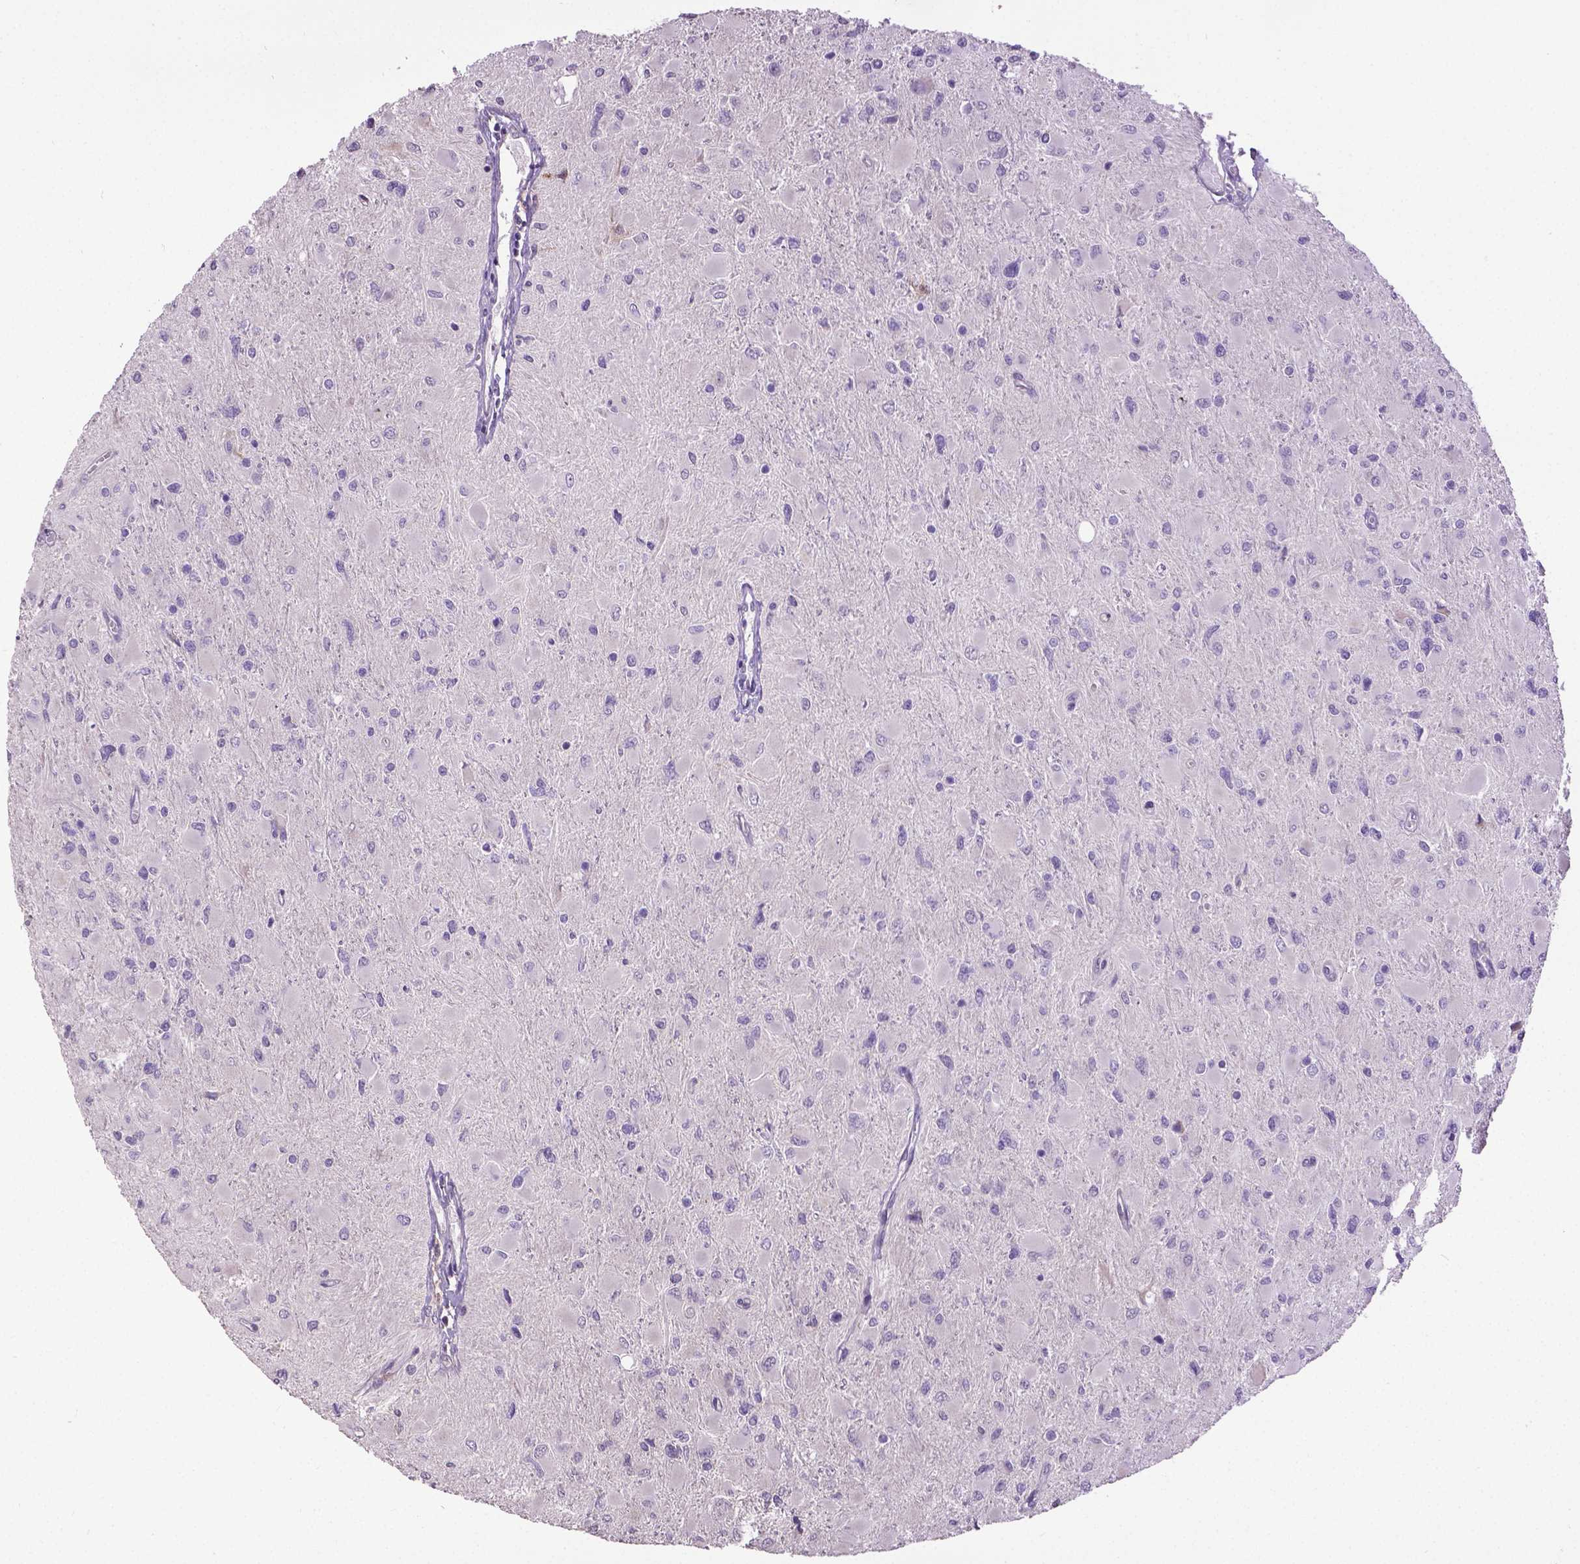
{"staining": {"intensity": "negative", "quantity": "none", "location": "none"}, "tissue": "glioma", "cell_type": "Tumor cells", "image_type": "cancer", "snomed": [{"axis": "morphology", "description": "Glioma, malignant, High grade"}, {"axis": "topography", "description": "Cerebral cortex"}], "caption": "Tumor cells are negative for protein expression in human glioma.", "gene": "CPM", "patient": {"sex": "female", "age": 36}}